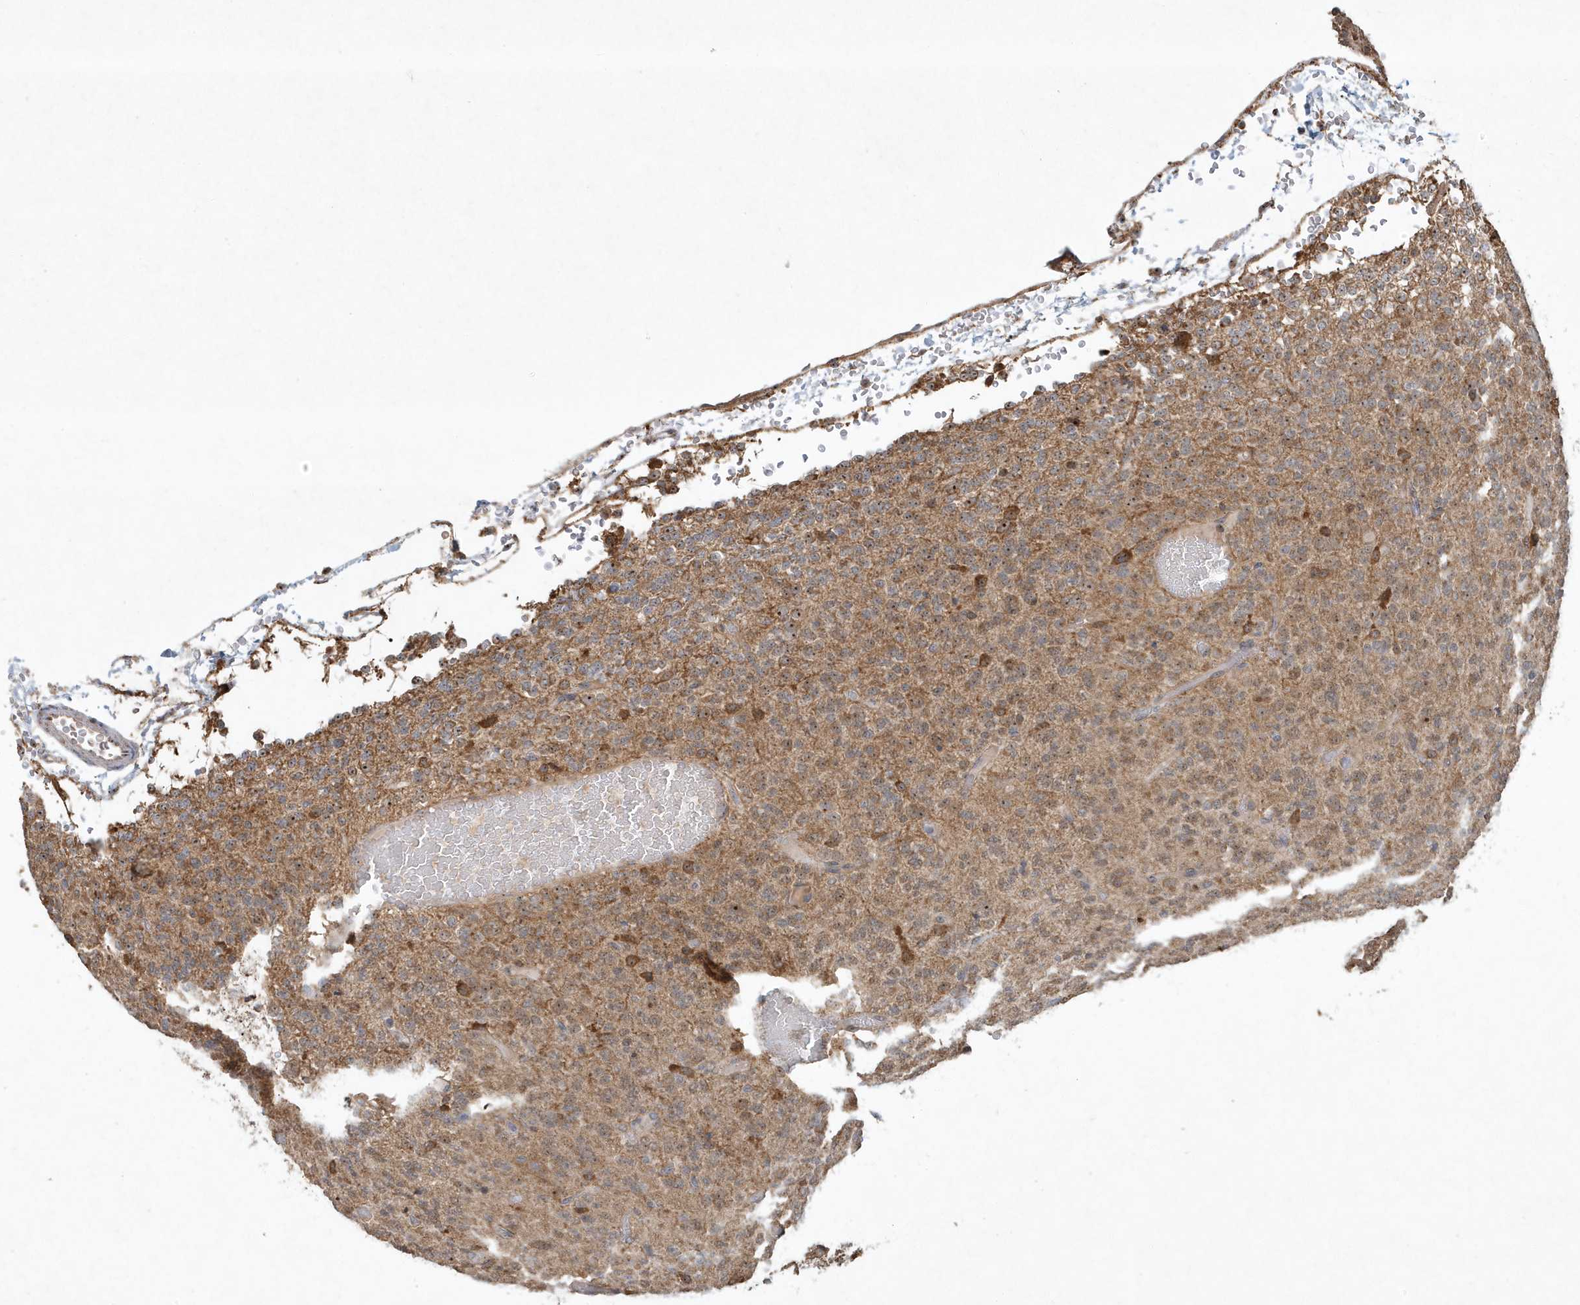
{"staining": {"intensity": "weak", "quantity": ">75%", "location": "cytoplasmic/membranous"}, "tissue": "glioma", "cell_type": "Tumor cells", "image_type": "cancer", "snomed": [{"axis": "morphology", "description": "Glioma, malignant, Low grade"}, {"axis": "topography", "description": "Brain"}], "caption": "The photomicrograph exhibits a brown stain indicating the presence of a protein in the cytoplasmic/membranous of tumor cells in malignant glioma (low-grade).", "gene": "ABCB9", "patient": {"sex": "male", "age": 38}}